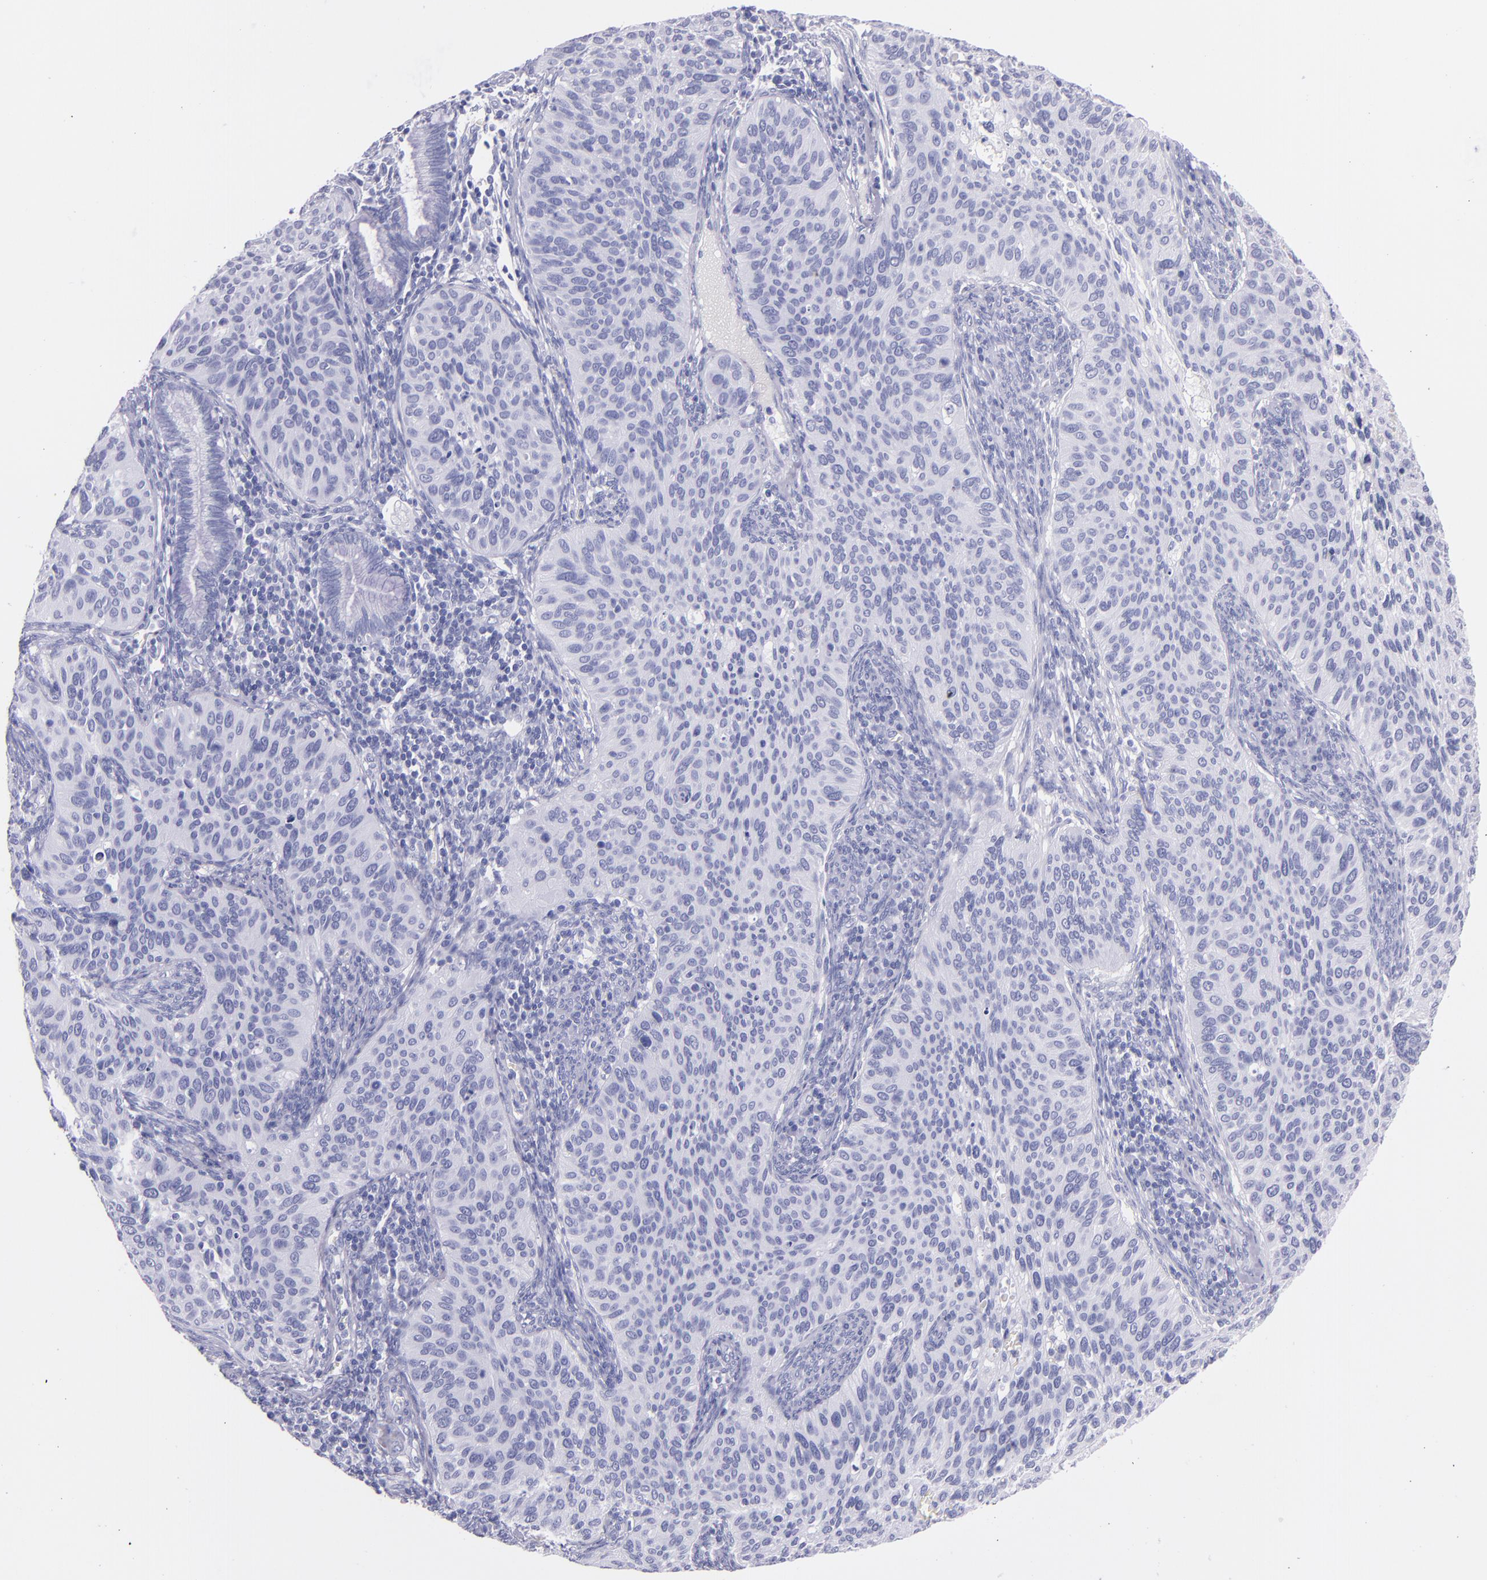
{"staining": {"intensity": "negative", "quantity": "none", "location": "none"}, "tissue": "cervical cancer", "cell_type": "Tumor cells", "image_type": "cancer", "snomed": [{"axis": "morphology", "description": "Adenocarcinoma, NOS"}, {"axis": "topography", "description": "Cervix"}], "caption": "This image is of cervical cancer stained with immunohistochemistry (IHC) to label a protein in brown with the nuclei are counter-stained blue. There is no expression in tumor cells.", "gene": "SFTPB", "patient": {"sex": "female", "age": 29}}